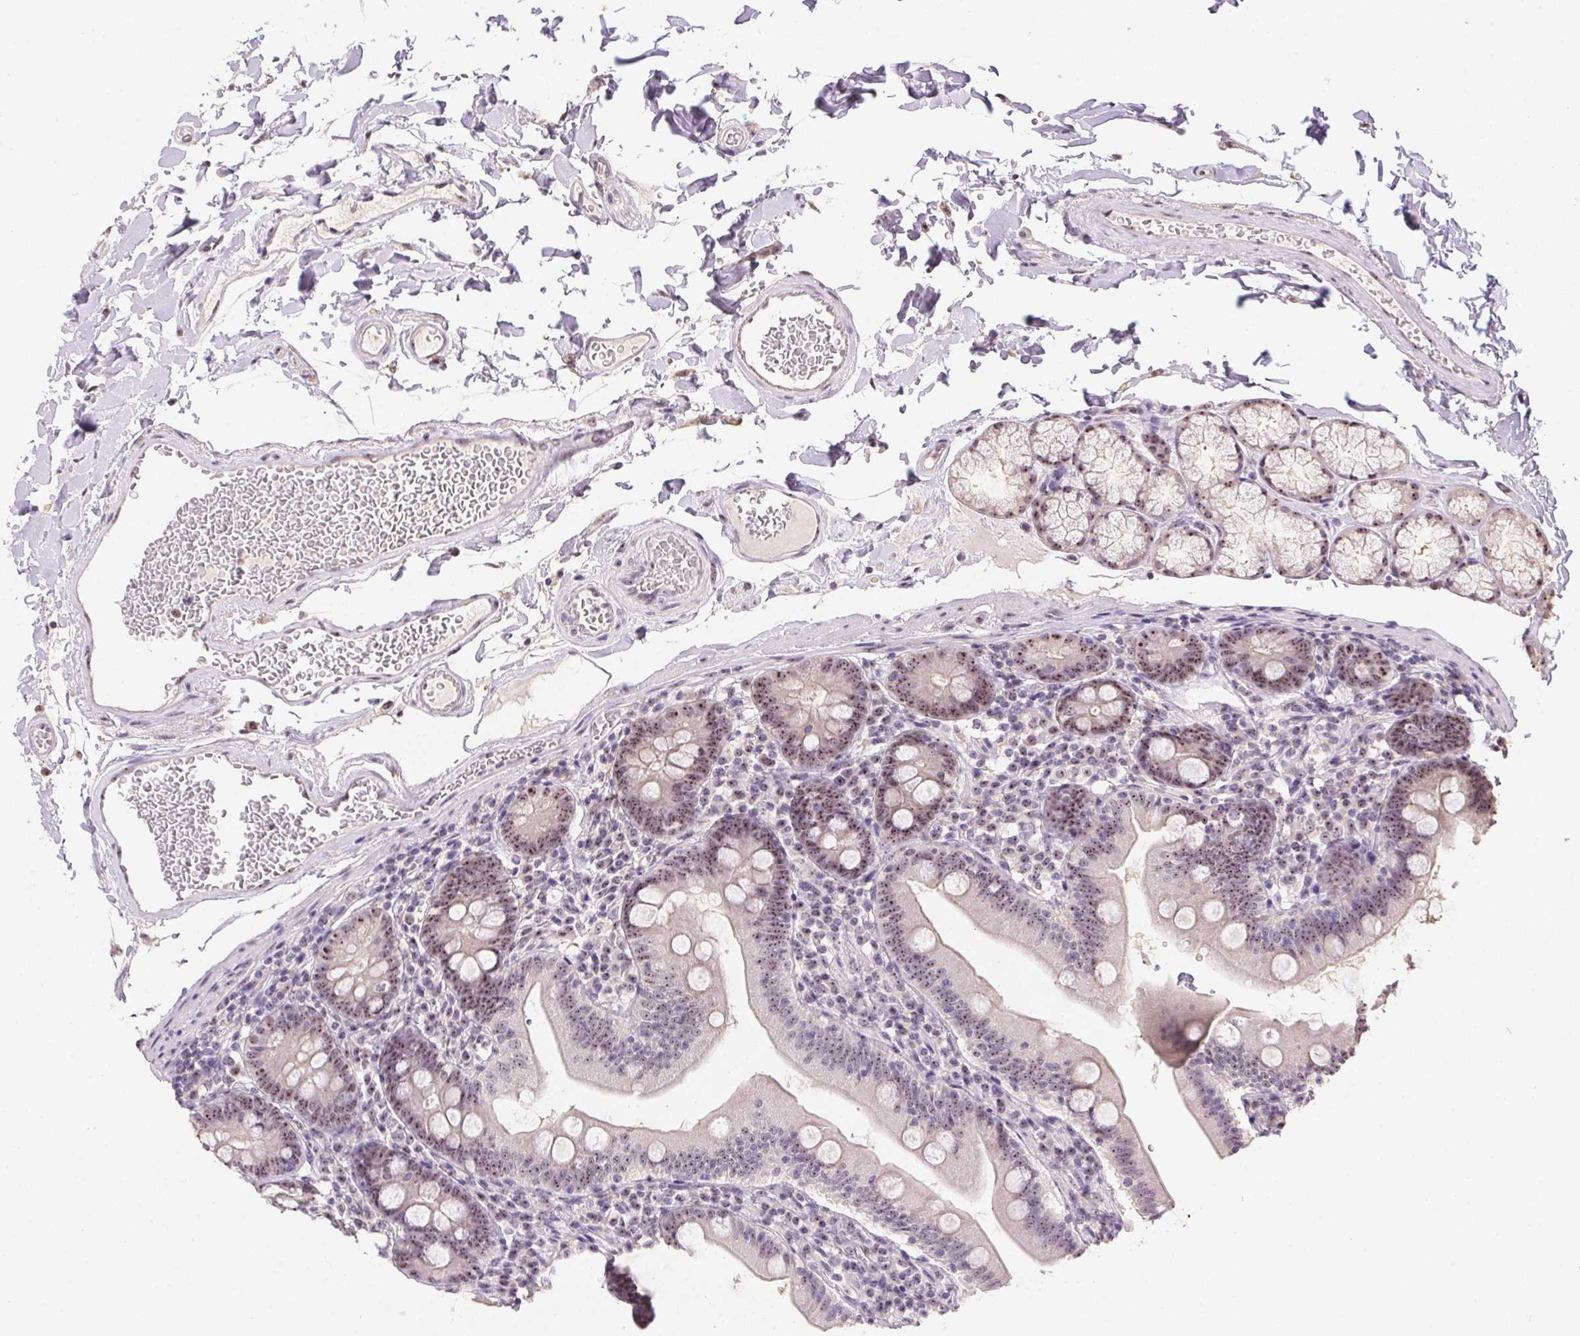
{"staining": {"intensity": "moderate", "quantity": ">75%", "location": "nuclear"}, "tissue": "duodenum", "cell_type": "Glandular cells", "image_type": "normal", "snomed": [{"axis": "morphology", "description": "Normal tissue, NOS"}, {"axis": "topography", "description": "Duodenum"}], "caption": "This is an image of IHC staining of benign duodenum, which shows moderate staining in the nuclear of glandular cells.", "gene": "BATF2", "patient": {"sex": "female", "age": 67}}